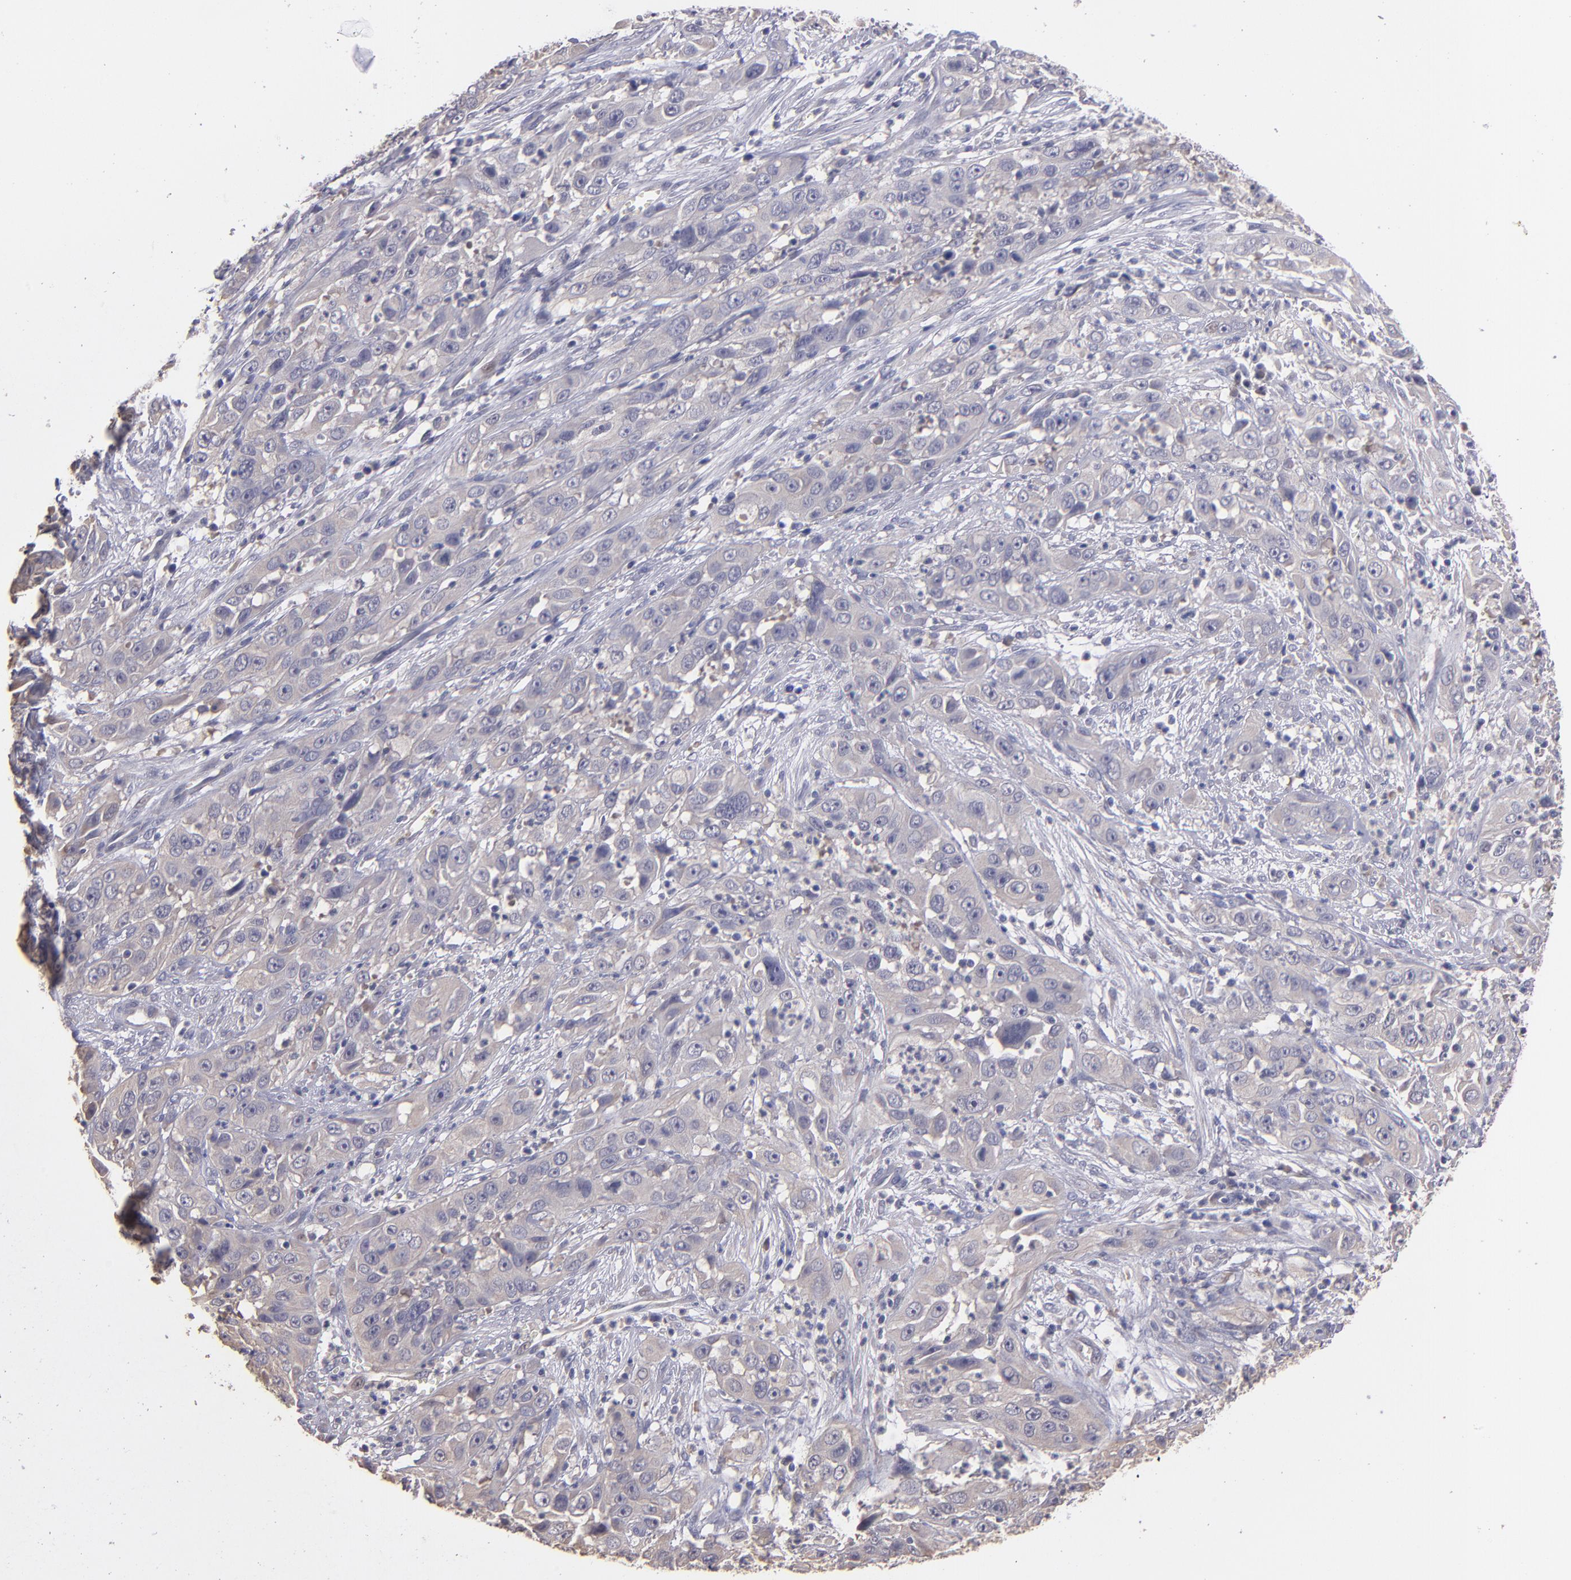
{"staining": {"intensity": "negative", "quantity": "none", "location": "none"}, "tissue": "cervical cancer", "cell_type": "Tumor cells", "image_type": "cancer", "snomed": [{"axis": "morphology", "description": "Squamous cell carcinoma, NOS"}, {"axis": "topography", "description": "Cervix"}], "caption": "High magnification brightfield microscopy of cervical cancer (squamous cell carcinoma) stained with DAB (brown) and counterstained with hematoxylin (blue): tumor cells show no significant positivity.", "gene": "GNAZ", "patient": {"sex": "female", "age": 32}}